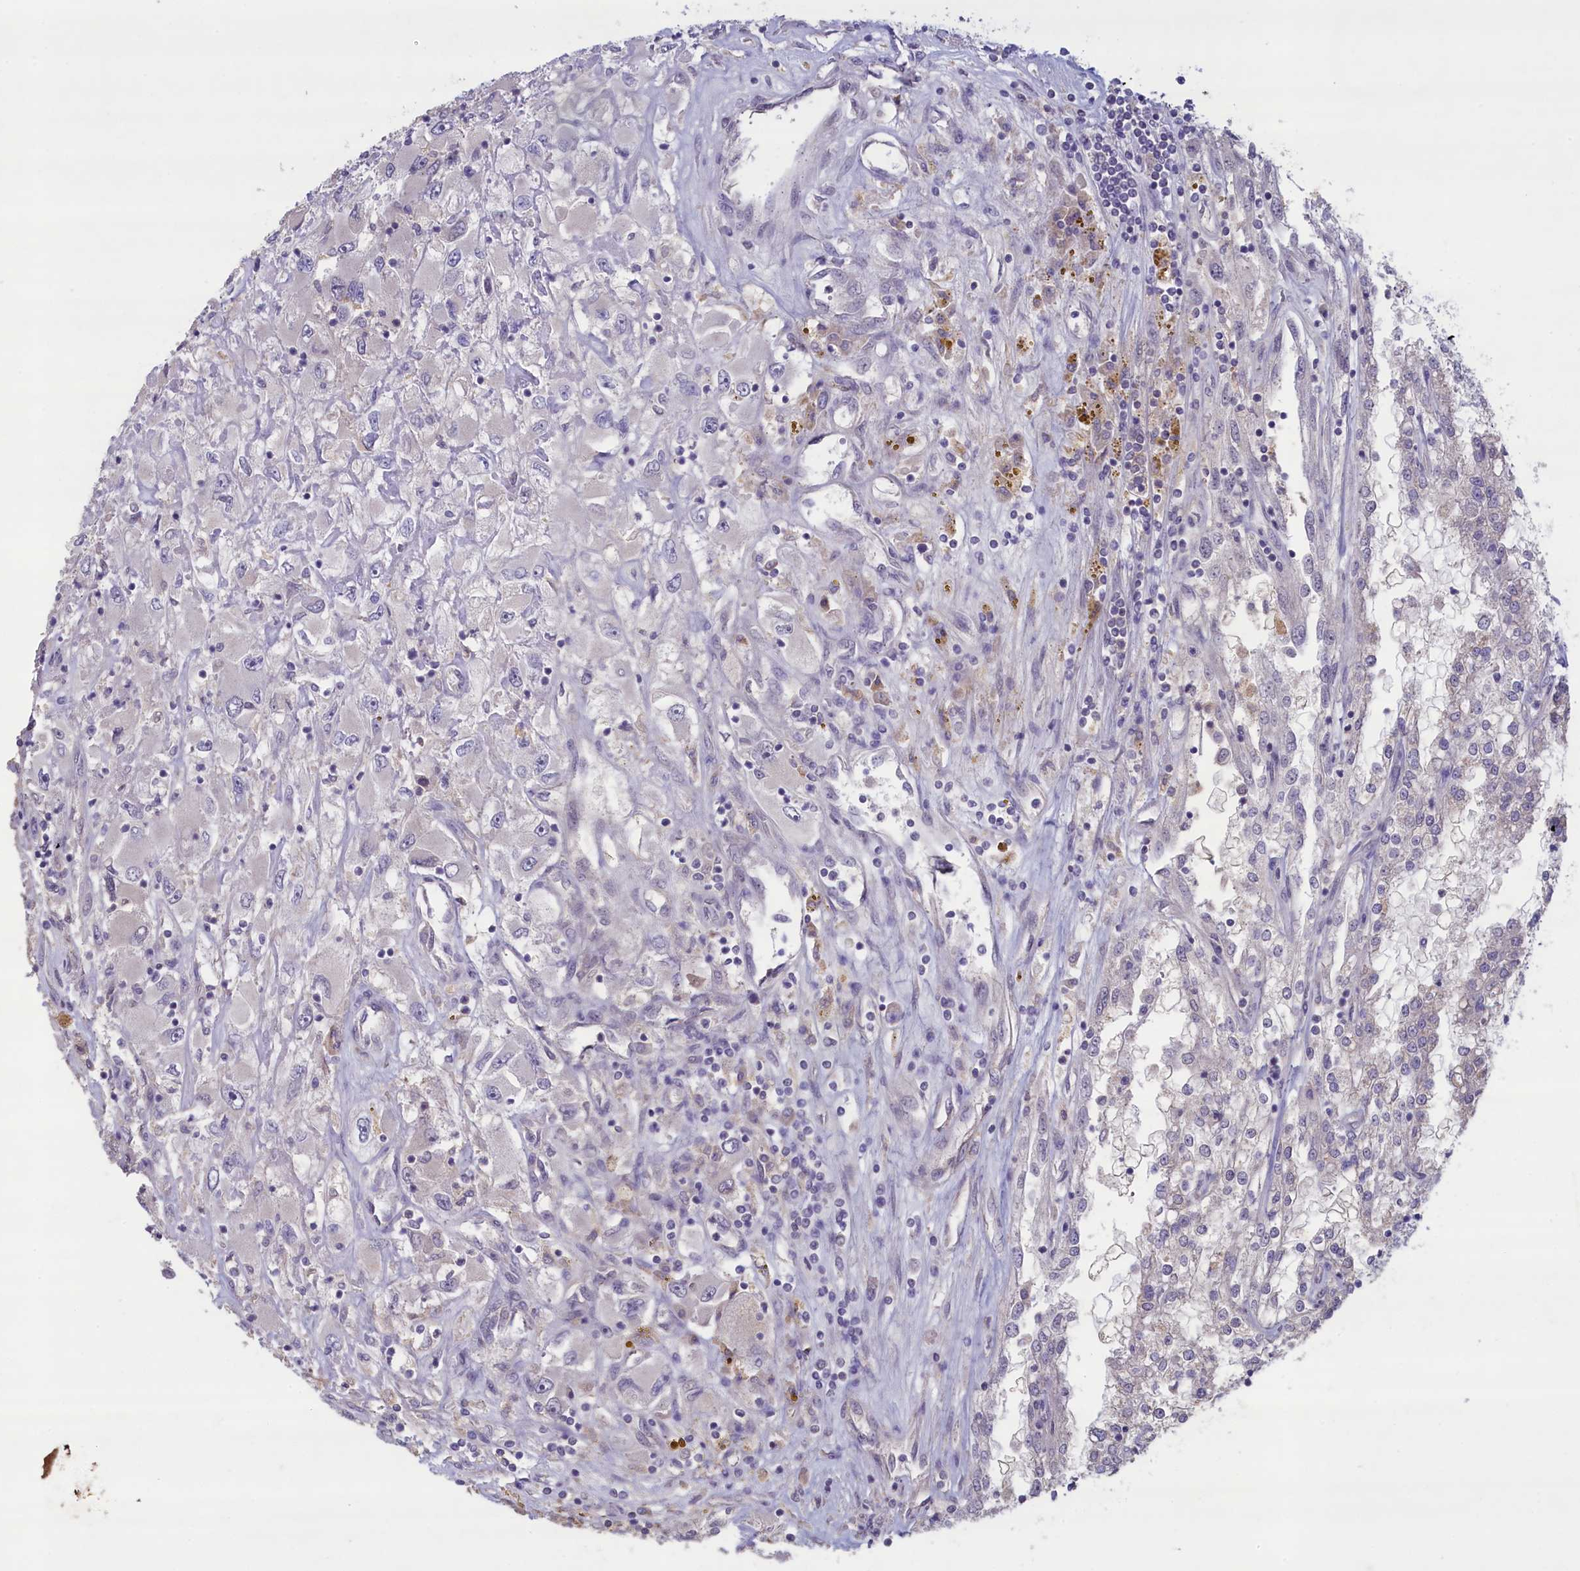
{"staining": {"intensity": "negative", "quantity": "none", "location": "none"}, "tissue": "renal cancer", "cell_type": "Tumor cells", "image_type": "cancer", "snomed": [{"axis": "morphology", "description": "Adenocarcinoma, NOS"}, {"axis": "topography", "description": "Kidney"}], "caption": "Immunohistochemistry (IHC) histopathology image of human renal adenocarcinoma stained for a protein (brown), which reveals no staining in tumor cells.", "gene": "ATF7IP2", "patient": {"sex": "female", "age": 52}}